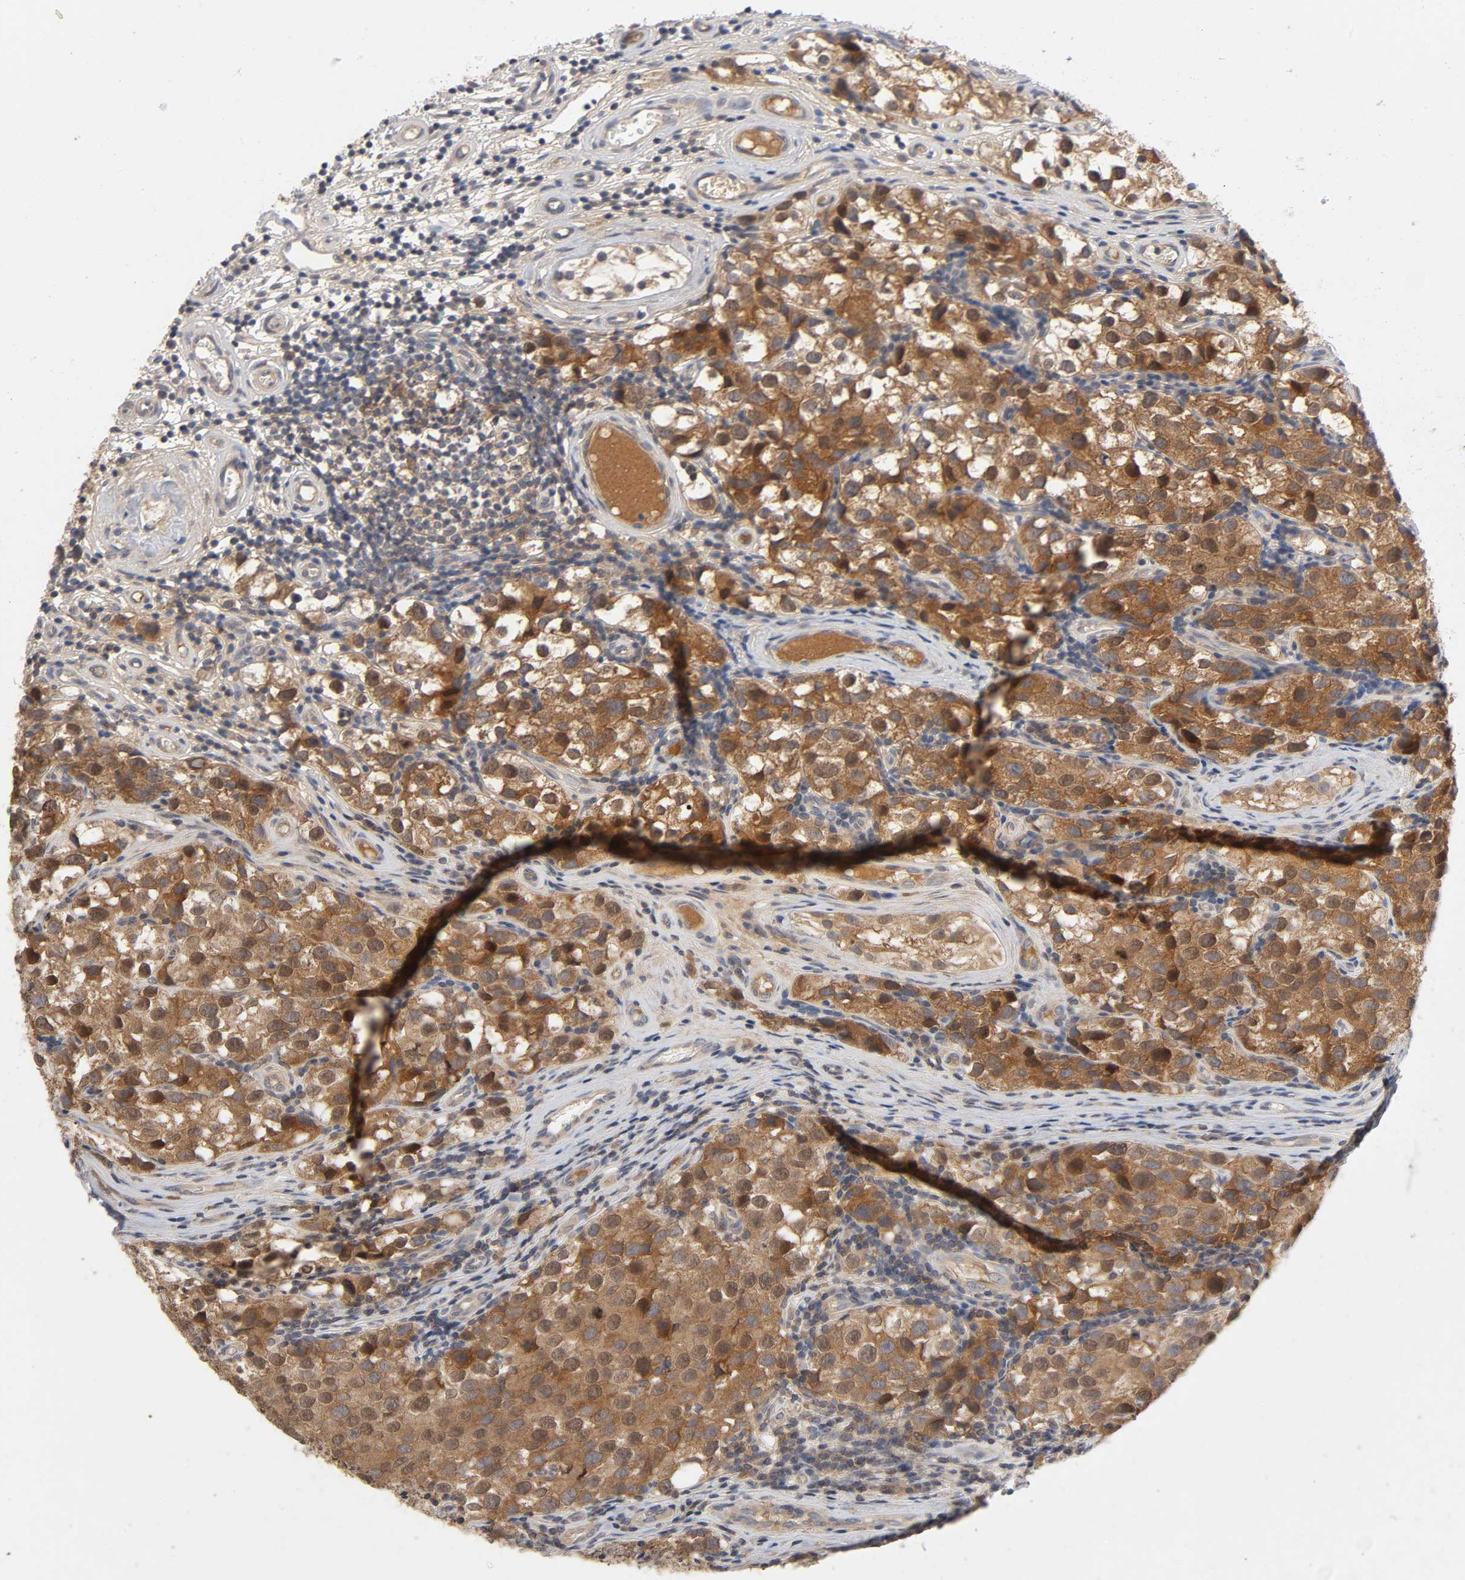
{"staining": {"intensity": "moderate", "quantity": ">75%", "location": "cytoplasmic/membranous,nuclear"}, "tissue": "testis cancer", "cell_type": "Tumor cells", "image_type": "cancer", "snomed": [{"axis": "morphology", "description": "Seminoma, NOS"}, {"axis": "topography", "description": "Testis"}], "caption": "Immunohistochemistry image of testis seminoma stained for a protein (brown), which displays medium levels of moderate cytoplasmic/membranous and nuclear staining in approximately >75% of tumor cells.", "gene": "CPB2", "patient": {"sex": "male", "age": 39}}